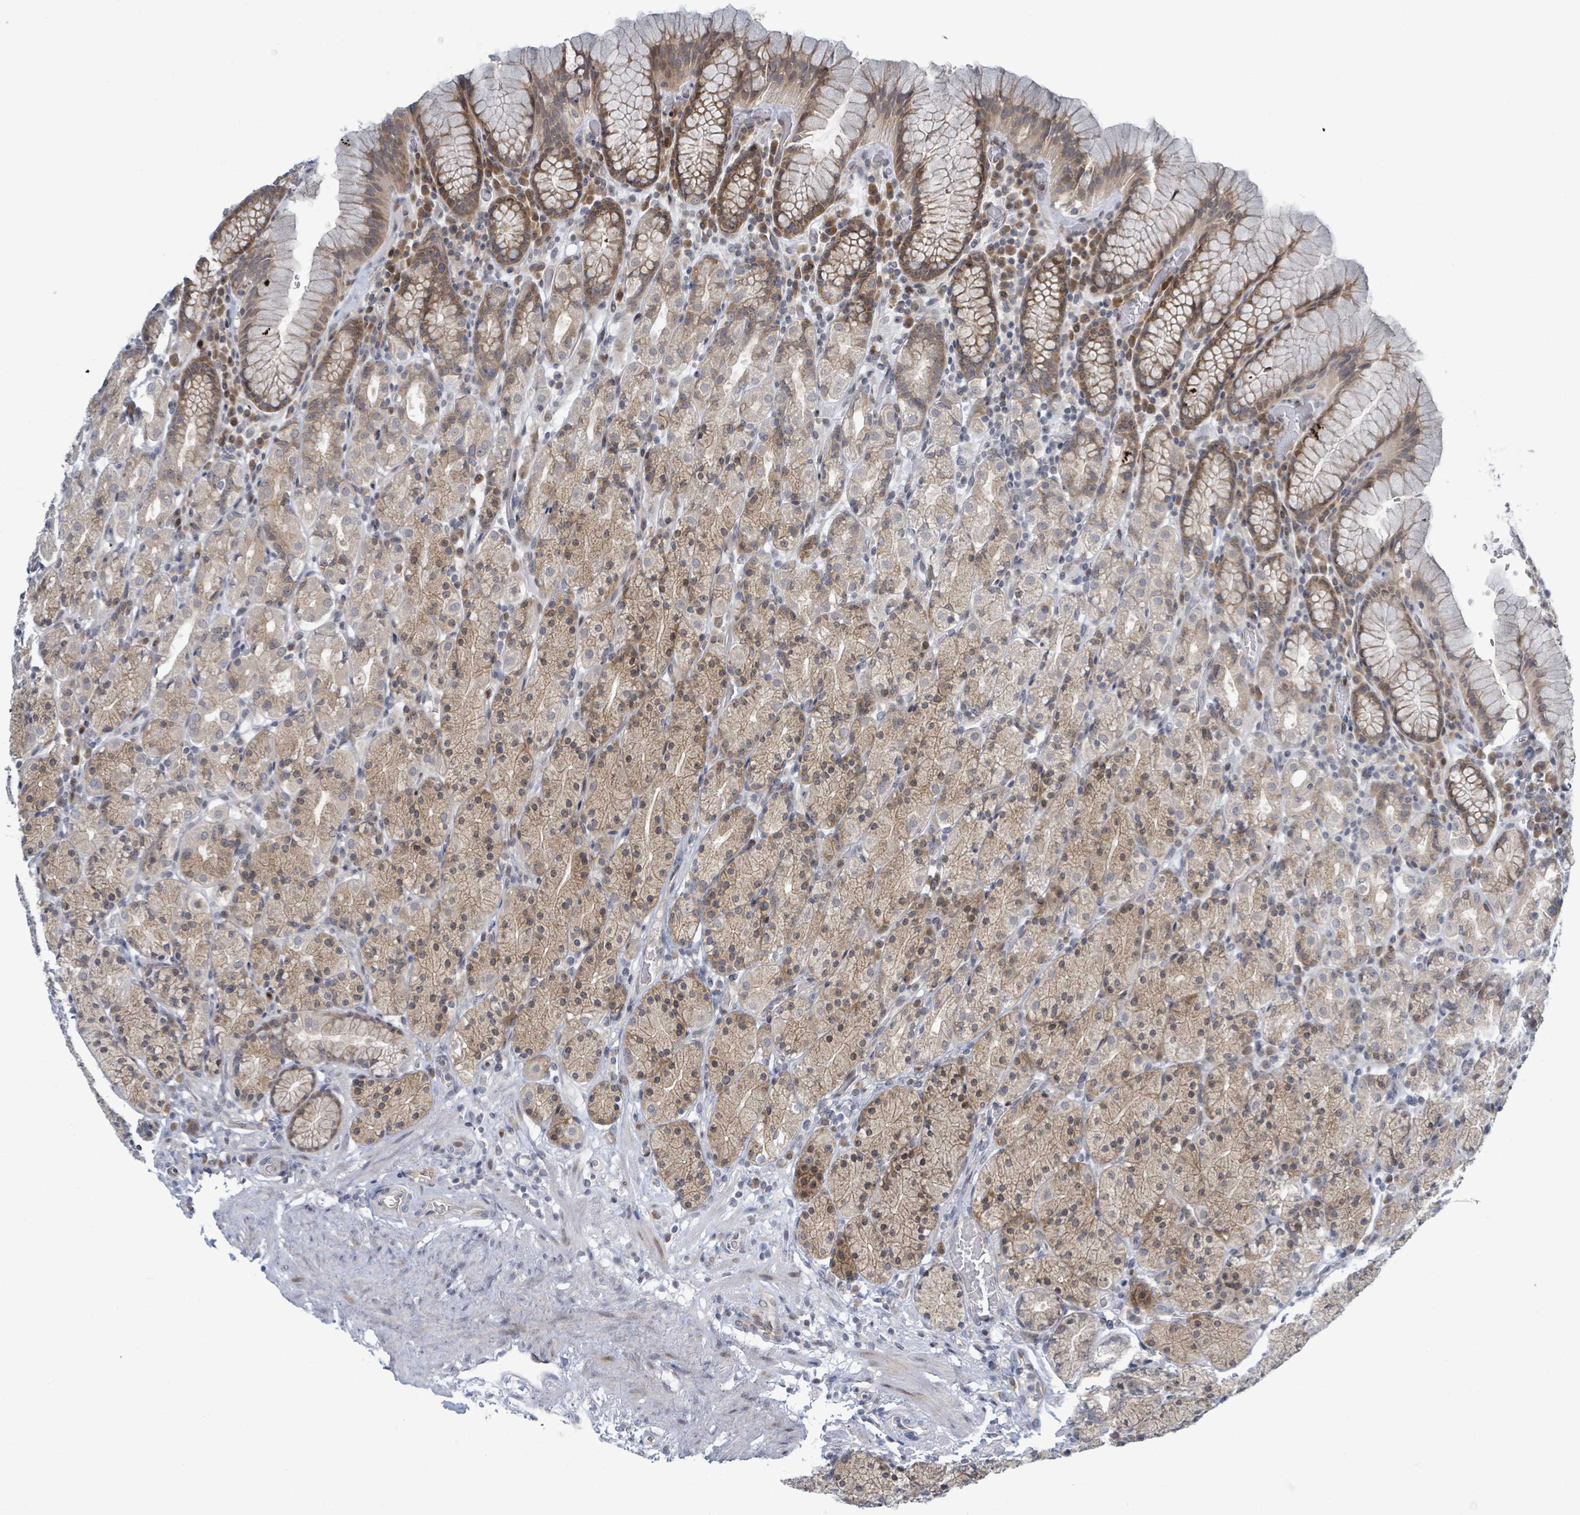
{"staining": {"intensity": "moderate", "quantity": "25%-75%", "location": "cytoplasmic/membranous"}, "tissue": "stomach", "cell_type": "Glandular cells", "image_type": "normal", "snomed": [{"axis": "morphology", "description": "Normal tissue, NOS"}, {"axis": "topography", "description": "Stomach, upper"}, {"axis": "topography", "description": "Stomach"}], "caption": "Brown immunohistochemical staining in unremarkable stomach reveals moderate cytoplasmic/membranous staining in about 25%-75% of glandular cells. The staining was performed using DAB, with brown indicating positive protein expression. Nuclei are stained blue with hematoxylin.", "gene": "RPL32", "patient": {"sex": "male", "age": 62}}